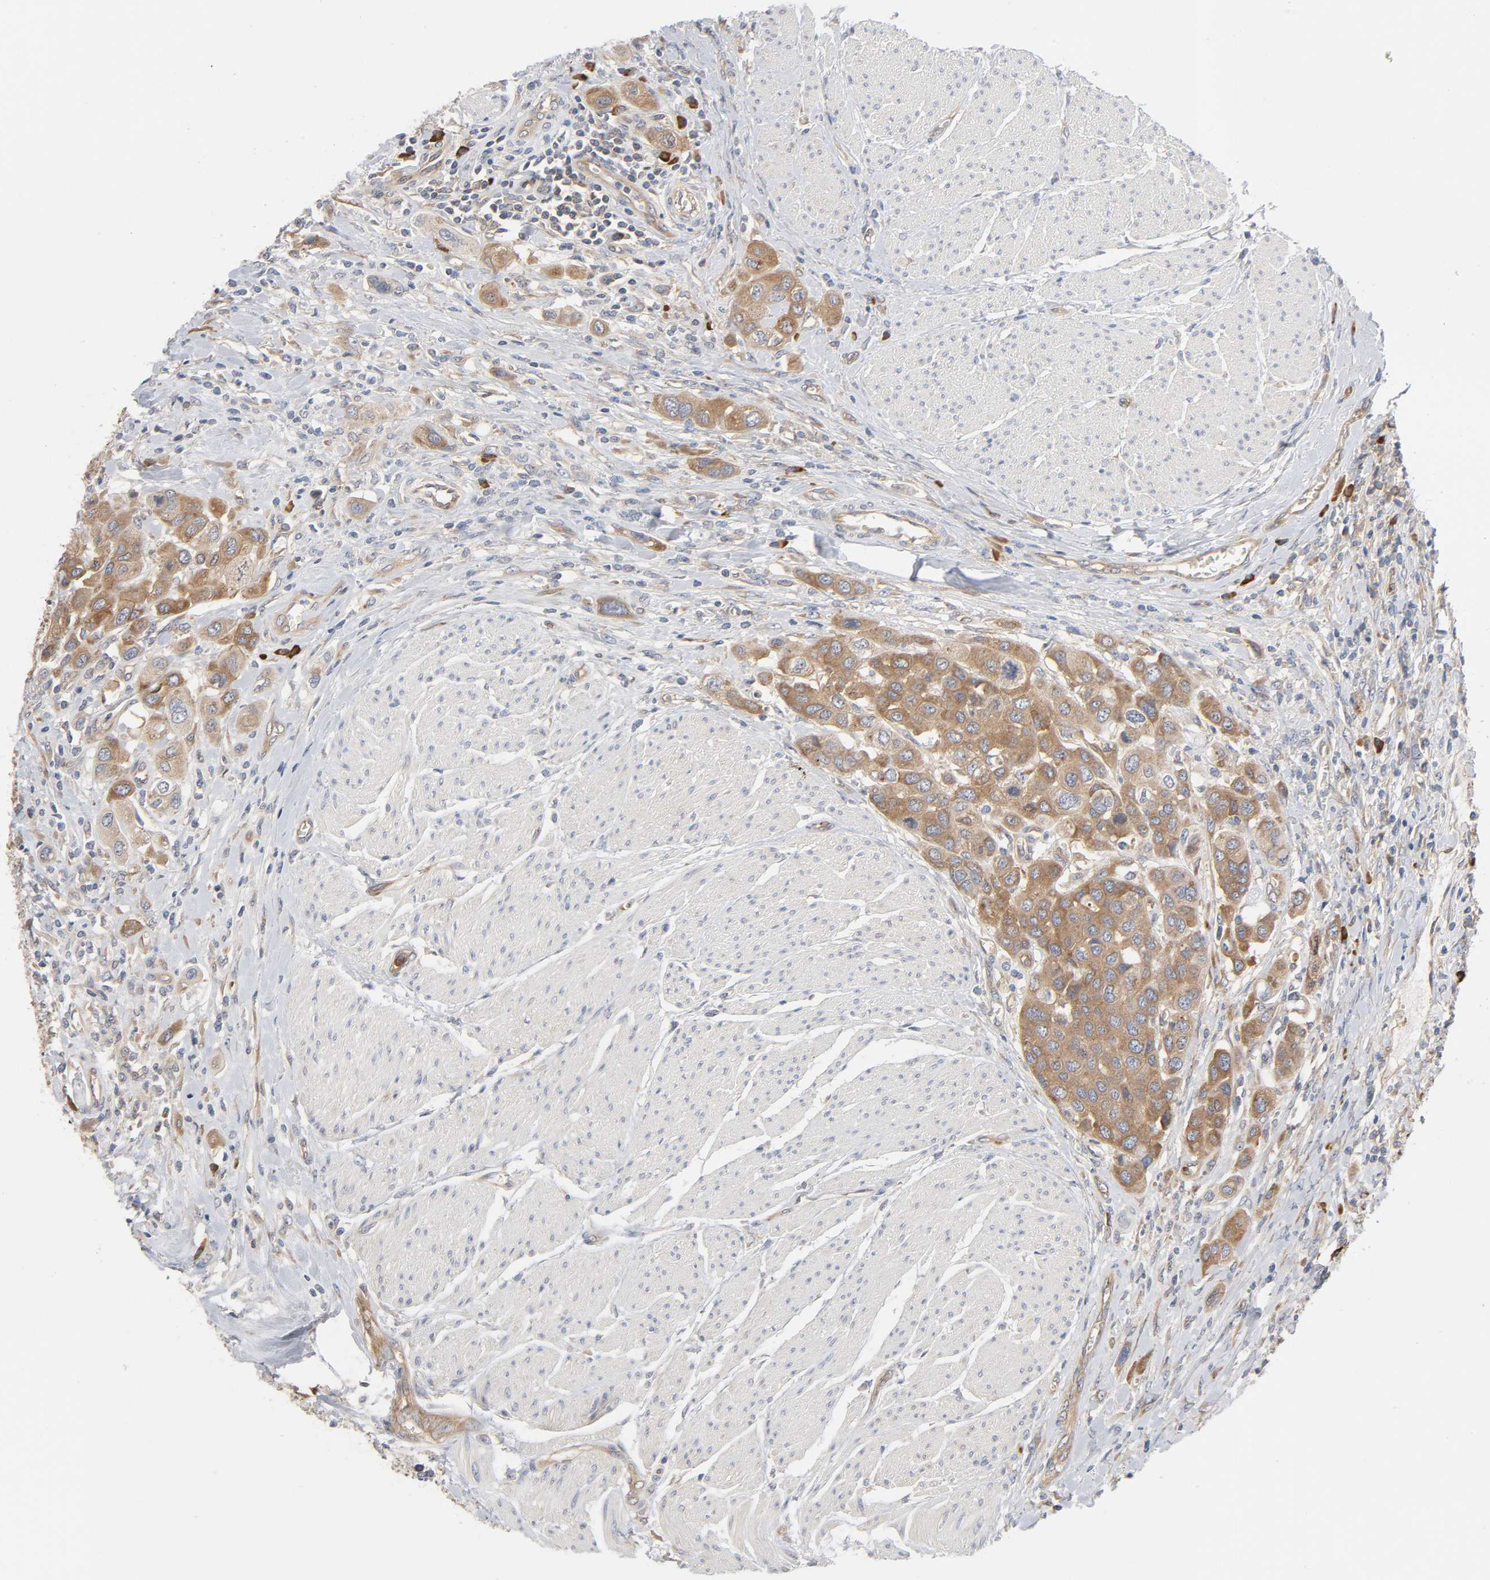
{"staining": {"intensity": "moderate", "quantity": ">75%", "location": "cytoplasmic/membranous"}, "tissue": "urothelial cancer", "cell_type": "Tumor cells", "image_type": "cancer", "snomed": [{"axis": "morphology", "description": "Urothelial carcinoma, High grade"}, {"axis": "topography", "description": "Urinary bladder"}], "caption": "High-magnification brightfield microscopy of urothelial carcinoma (high-grade) stained with DAB (brown) and counterstained with hematoxylin (blue). tumor cells exhibit moderate cytoplasmic/membranous positivity is identified in approximately>75% of cells.", "gene": "SCHIP1", "patient": {"sex": "male", "age": 50}}